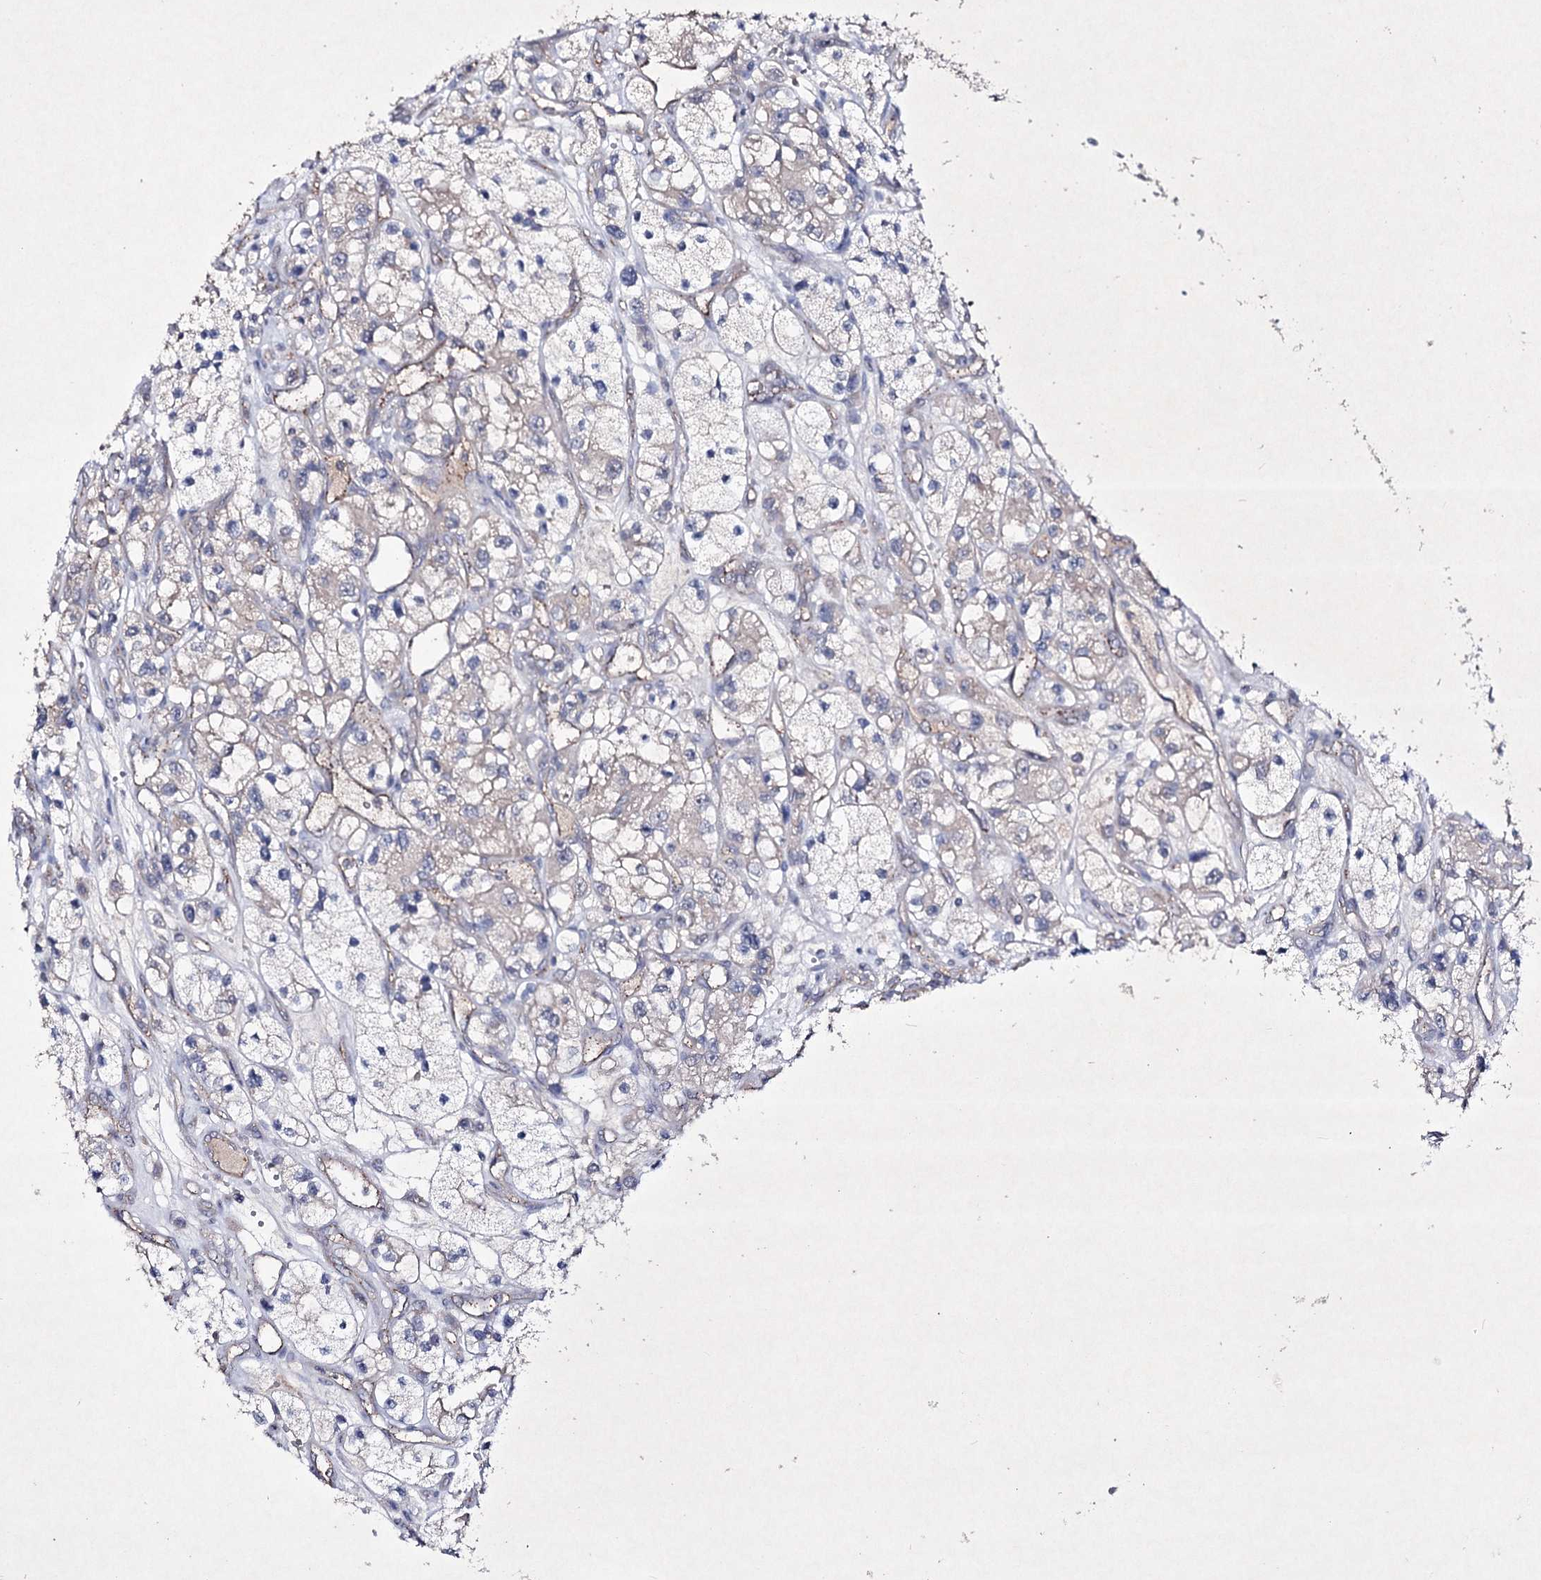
{"staining": {"intensity": "negative", "quantity": "none", "location": "none"}, "tissue": "renal cancer", "cell_type": "Tumor cells", "image_type": "cancer", "snomed": [{"axis": "morphology", "description": "Adenocarcinoma, NOS"}, {"axis": "topography", "description": "Kidney"}], "caption": "Immunohistochemistry photomicrograph of human adenocarcinoma (renal) stained for a protein (brown), which displays no positivity in tumor cells.", "gene": "SEMA4G", "patient": {"sex": "female", "age": 57}}